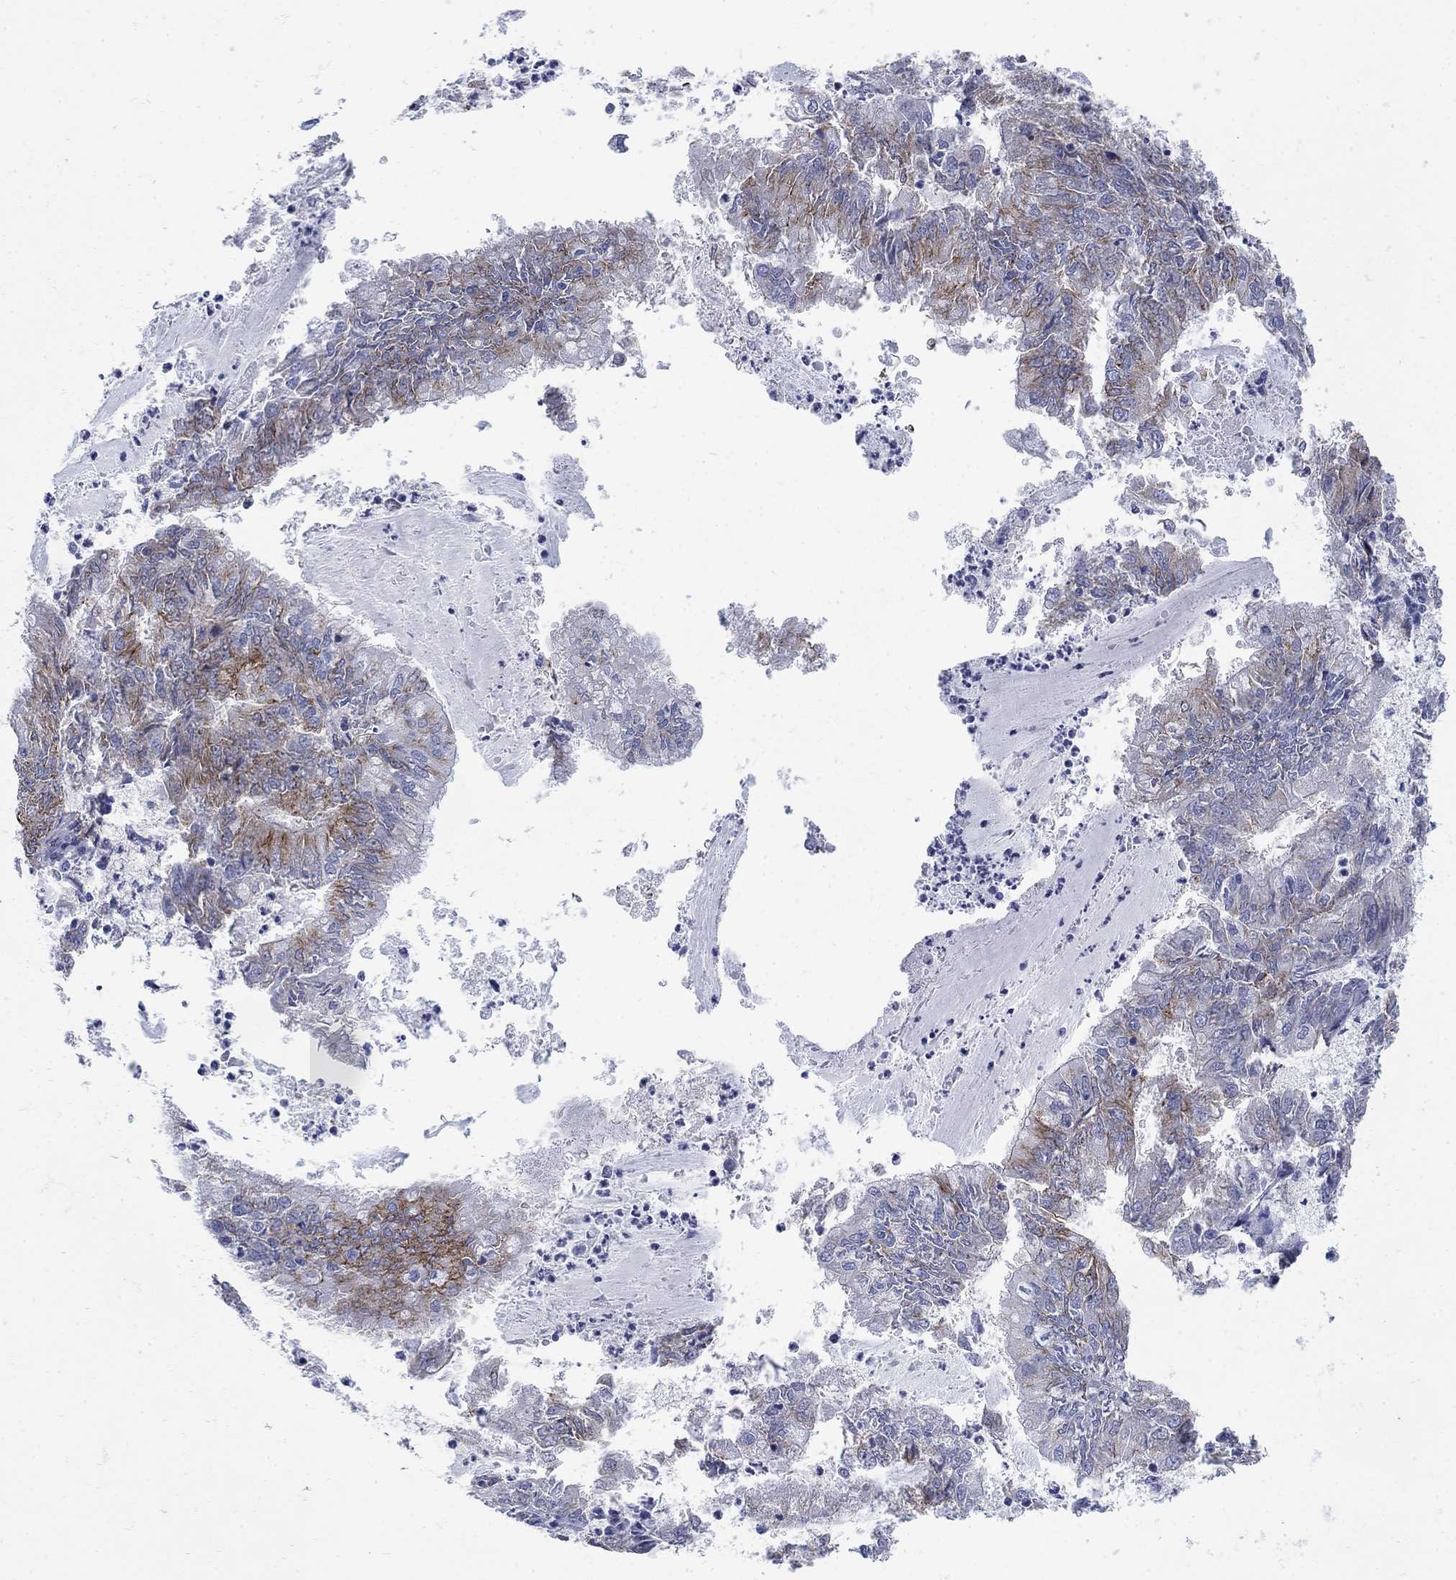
{"staining": {"intensity": "moderate", "quantity": "<25%", "location": "cytoplasmic/membranous"}, "tissue": "endometrial cancer", "cell_type": "Tumor cells", "image_type": "cancer", "snomed": [{"axis": "morphology", "description": "Adenocarcinoma, NOS"}, {"axis": "topography", "description": "Endometrium"}], "caption": "An immunohistochemistry (IHC) histopathology image of tumor tissue is shown. Protein staining in brown labels moderate cytoplasmic/membranous positivity in endometrial cancer within tumor cells.", "gene": "SEPTIN8", "patient": {"sex": "female", "age": 57}}